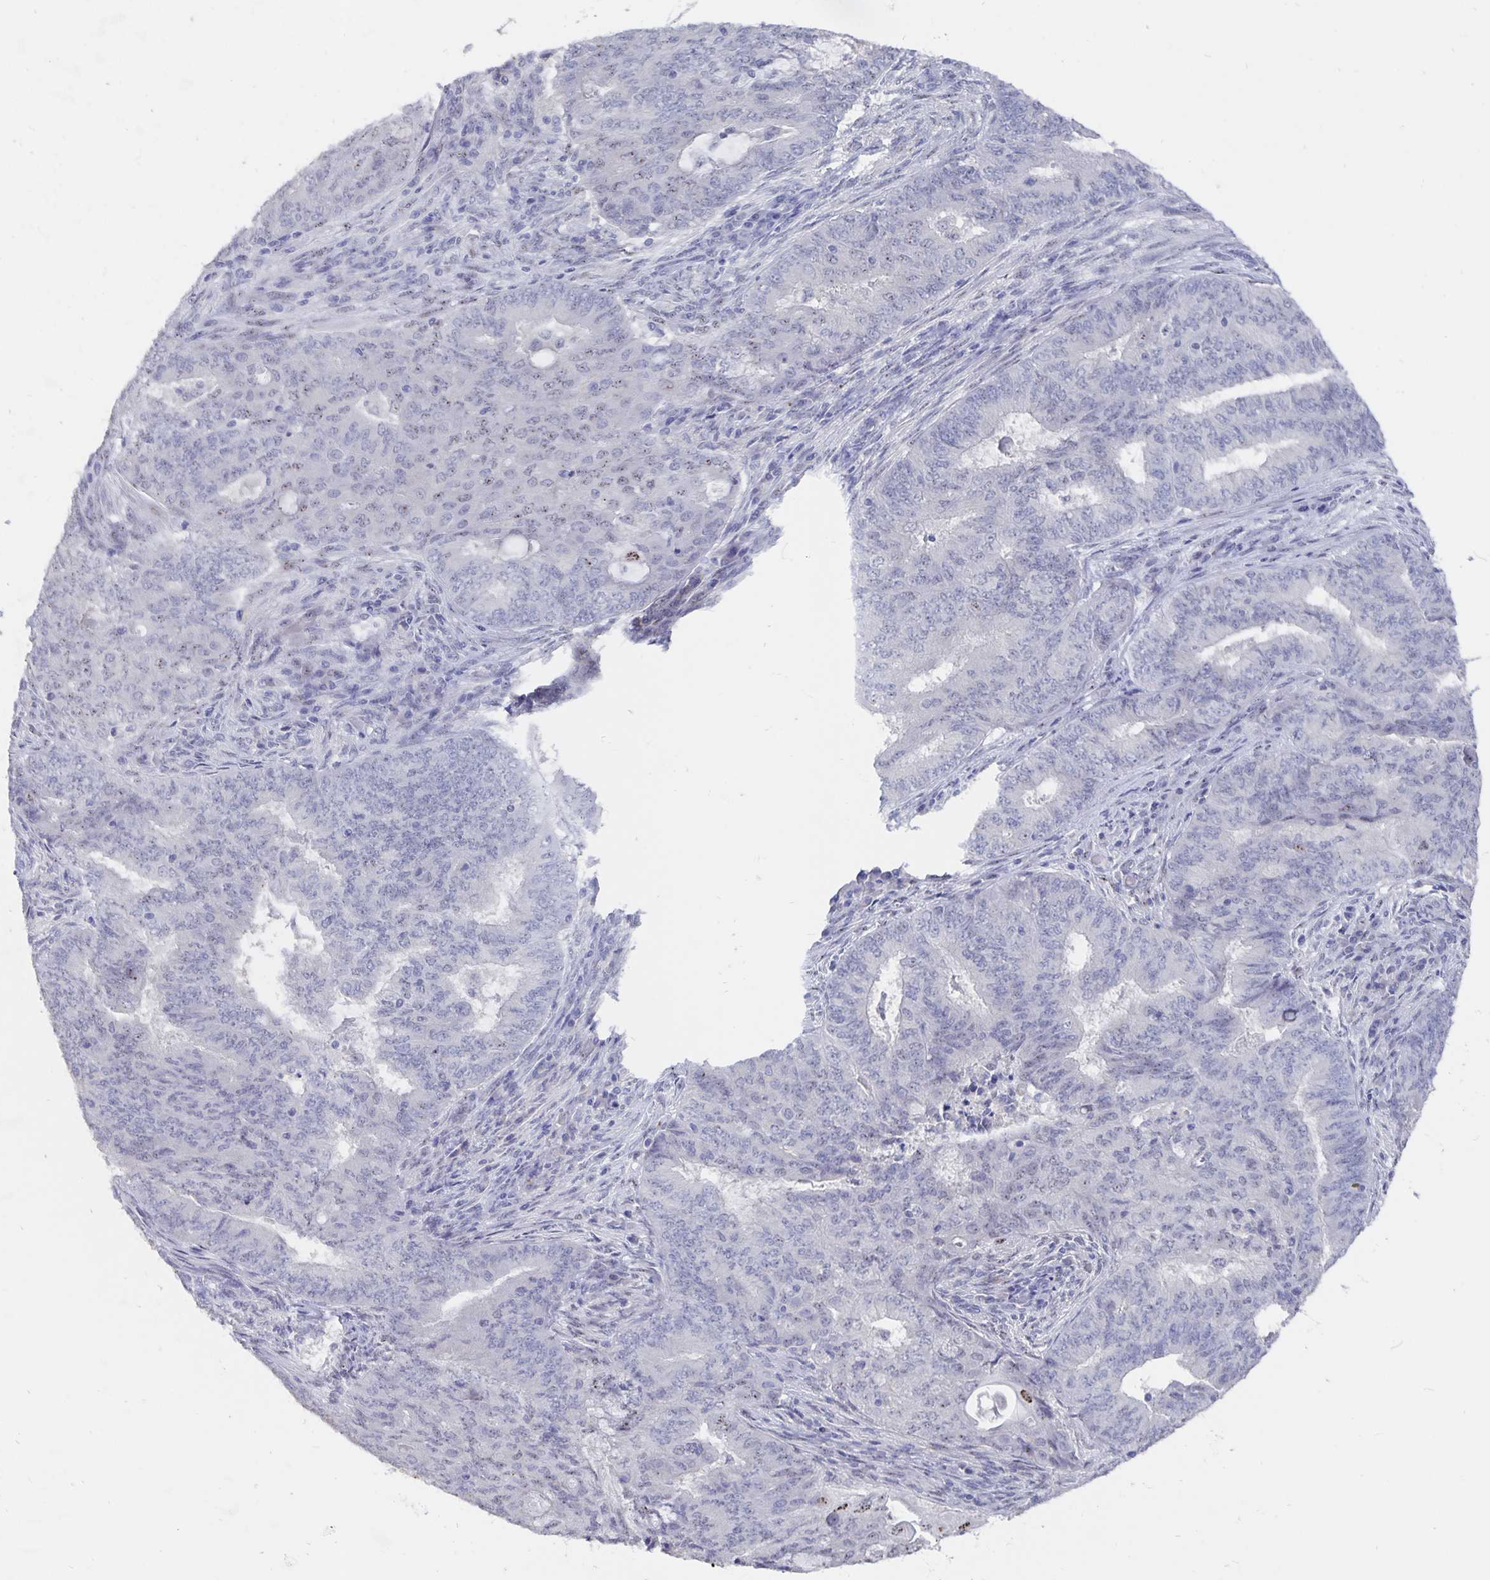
{"staining": {"intensity": "negative", "quantity": "none", "location": "none"}, "tissue": "endometrial cancer", "cell_type": "Tumor cells", "image_type": "cancer", "snomed": [{"axis": "morphology", "description": "Adenocarcinoma, NOS"}, {"axis": "topography", "description": "Endometrium"}], "caption": "Endometrial cancer (adenocarcinoma) stained for a protein using immunohistochemistry shows no expression tumor cells.", "gene": "SMOC1", "patient": {"sex": "female", "age": 62}}